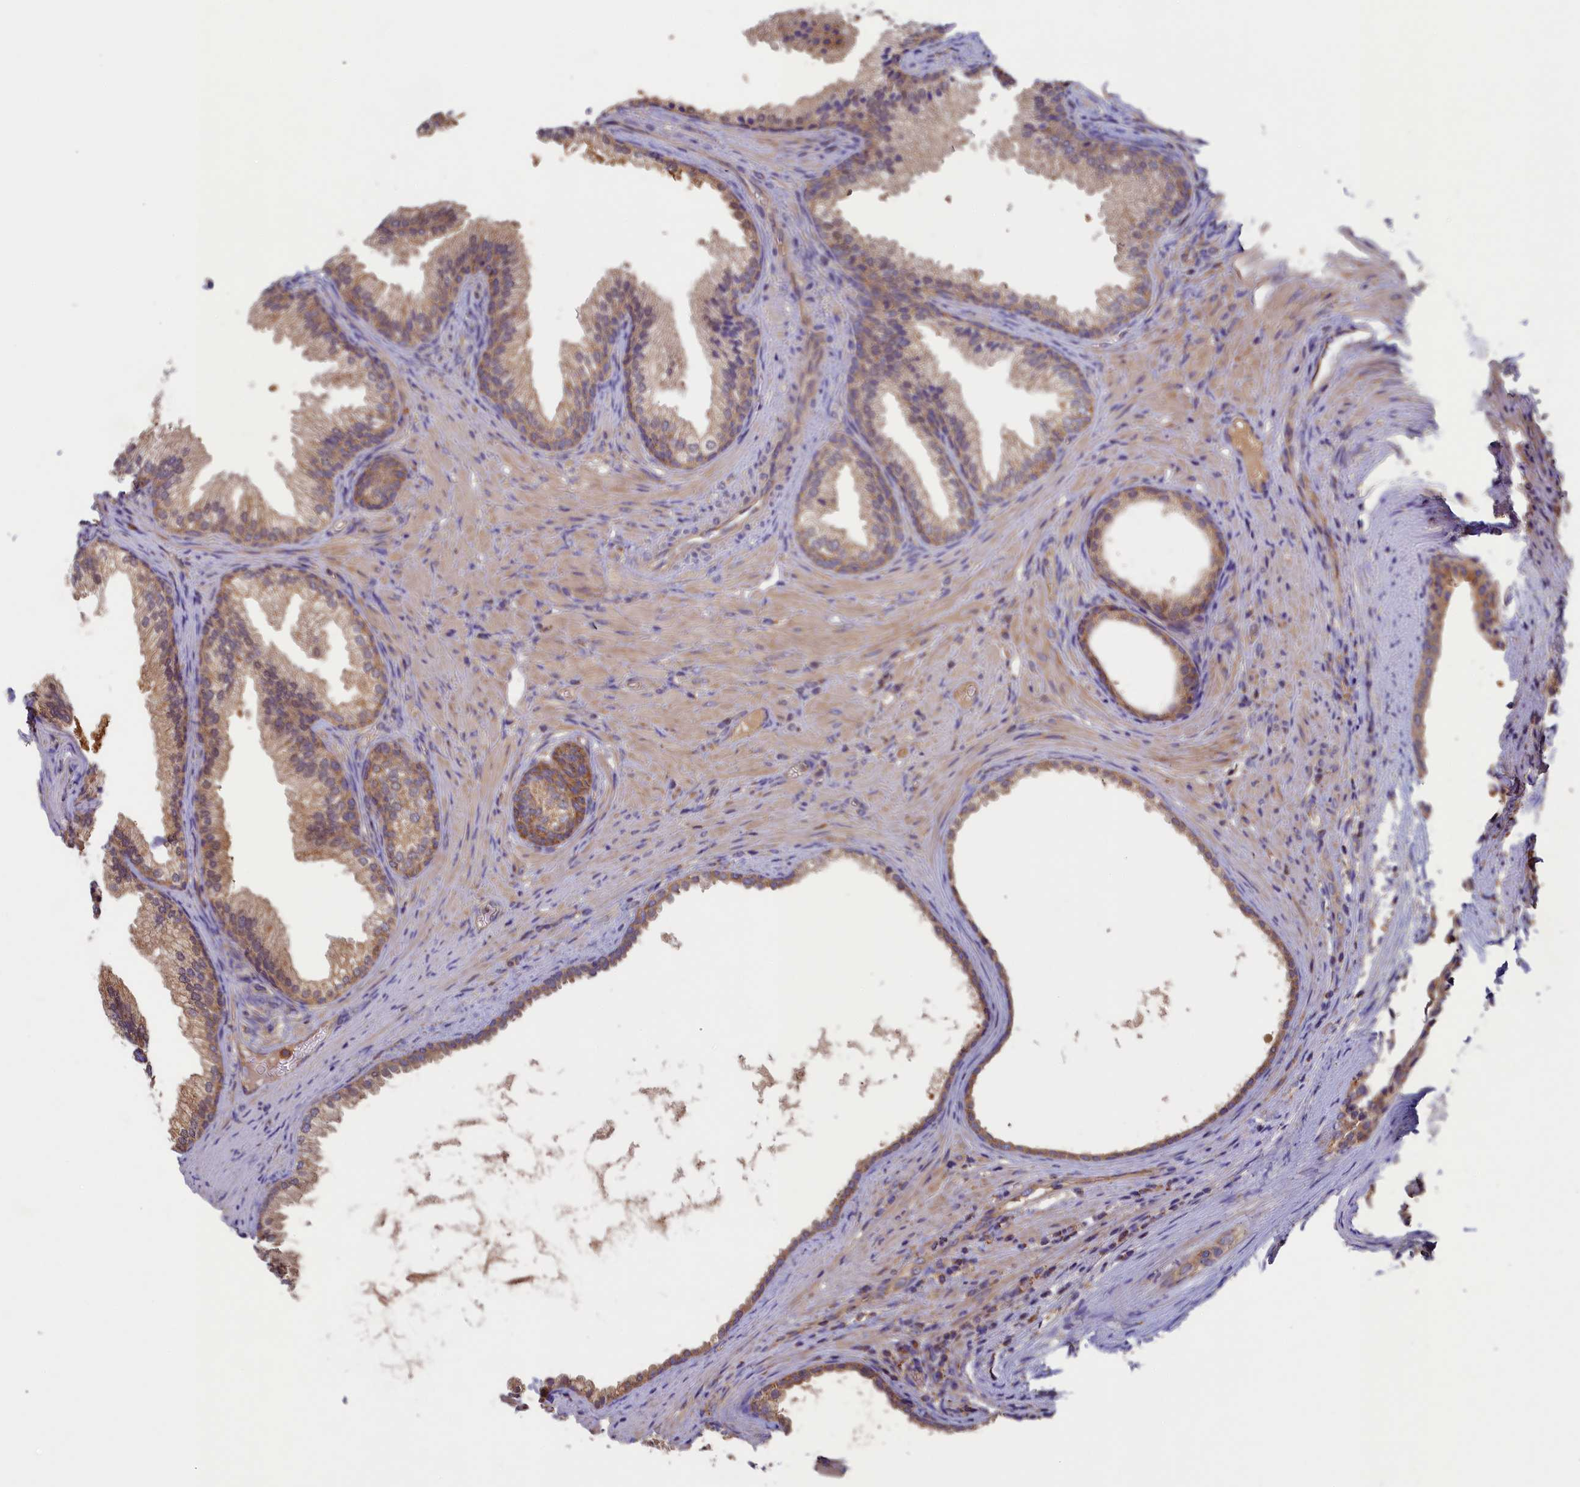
{"staining": {"intensity": "moderate", "quantity": ">75%", "location": "cytoplasmic/membranous"}, "tissue": "prostate", "cell_type": "Glandular cells", "image_type": "normal", "snomed": [{"axis": "morphology", "description": "Normal tissue, NOS"}, {"axis": "topography", "description": "Prostate"}], "caption": "A medium amount of moderate cytoplasmic/membranous staining is present in approximately >75% of glandular cells in unremarkable prostate.", "gene": "SEC31B", "patient": {"sex": "male", "age": 76}}